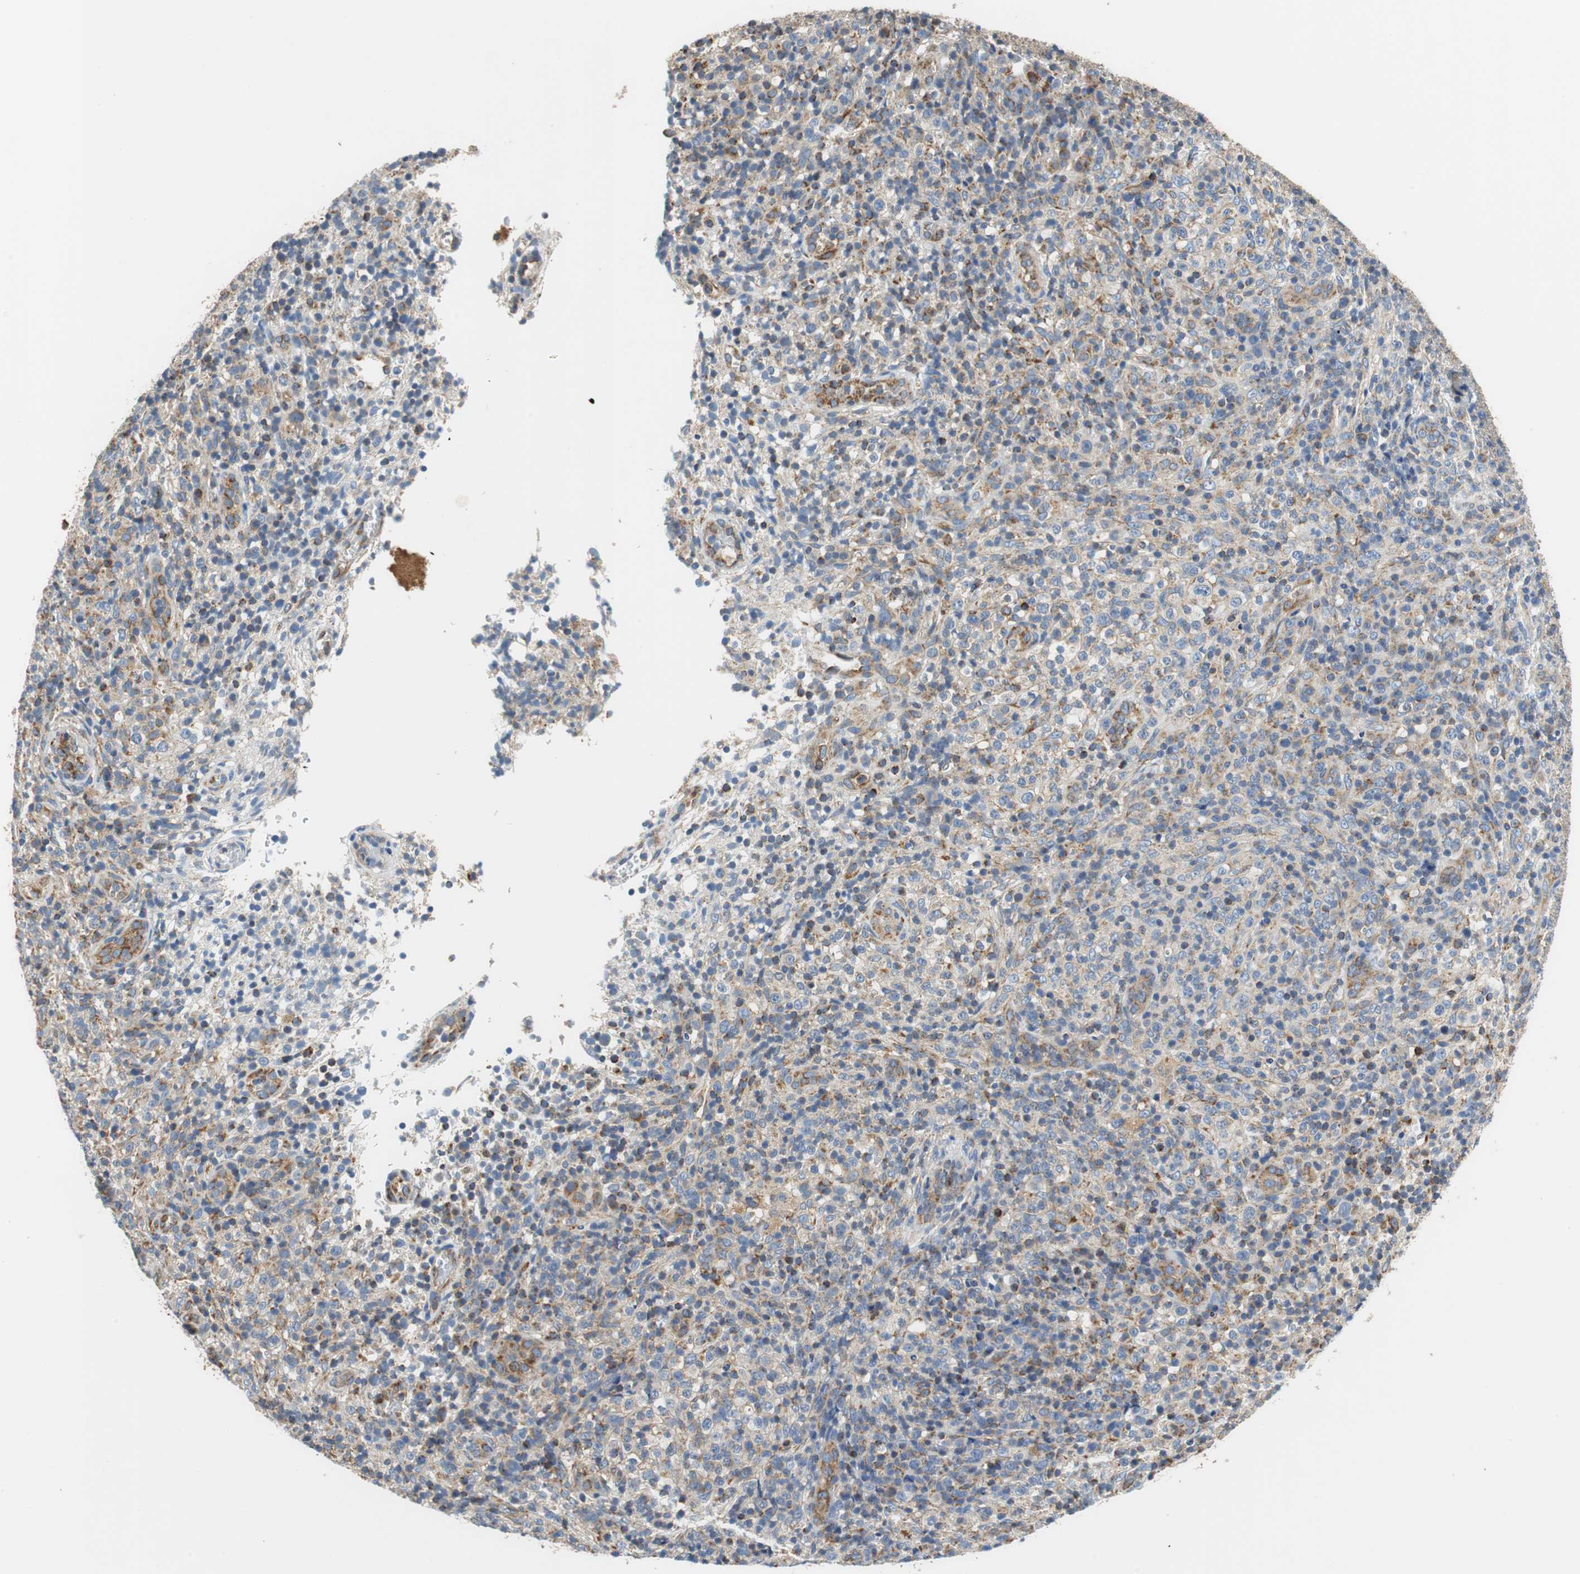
{"staining": {"intensity": "moderate", "quantity": "25%-75%", "location": "cytoplasmic/membranous"}, "tissue": "lymphoma", "cell_type": "Tumor cells", "image_type": "cancer", "snomed": [{"axis": "morphology", "description": "Malignant lymphoma, non-Hodgkin's type, High grade"}, {"axis": "topography", "description": "Lymph node"}], "caption": "Lymphoma tissue demonstrates moderate cytoplasmic/membranous staining in approximately 25%-75% of tumor cells The protein is shown in brown color, while the nuclei are stained blue.", "gene": "GSTK1", "patient": {"sex": "female", "age": 76}}